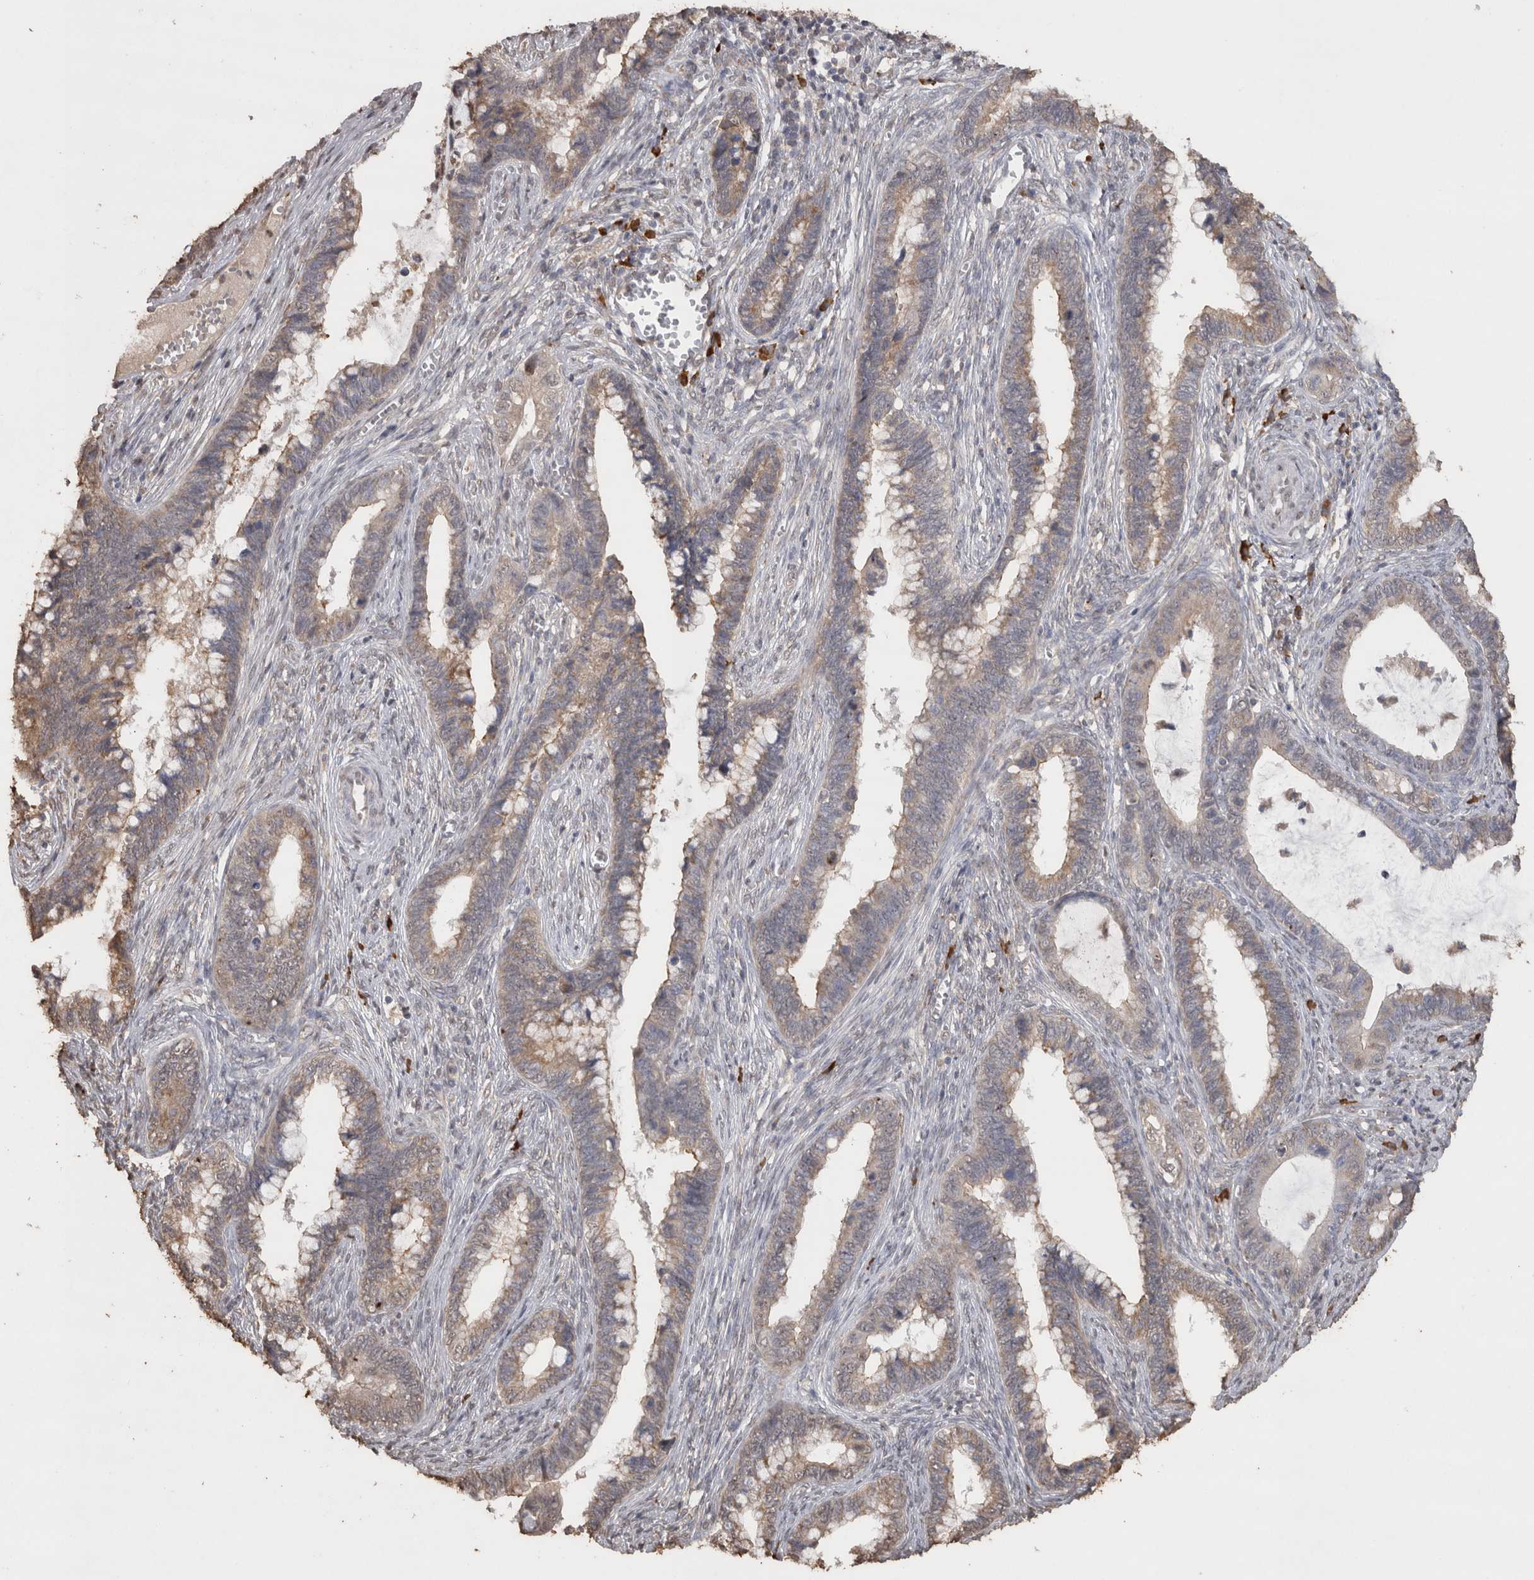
{"staining": {"intensity": "weak", "quantity": ">75%", "location": "cytoplasmic/membranous,nuclear"}, "tissue": "cervical cancer", "cell_type": "Tumor cells", "image_type": "cancer", "snomed": [{"axis": "morphology", "description": "Adenocarcinoma, NOS"}, {"axis": "topography", "description": "Cervix"}], "caption": "A high-resolution histopathology image shows immunohistochemistry staining of cervical cancer, which demonstrates weak cytoplasmic/membranous and nuclear expression in approximately >75% of tumor cells.", "gene": "CRELD2", "patient": {"sex": "female", "age": 44}}